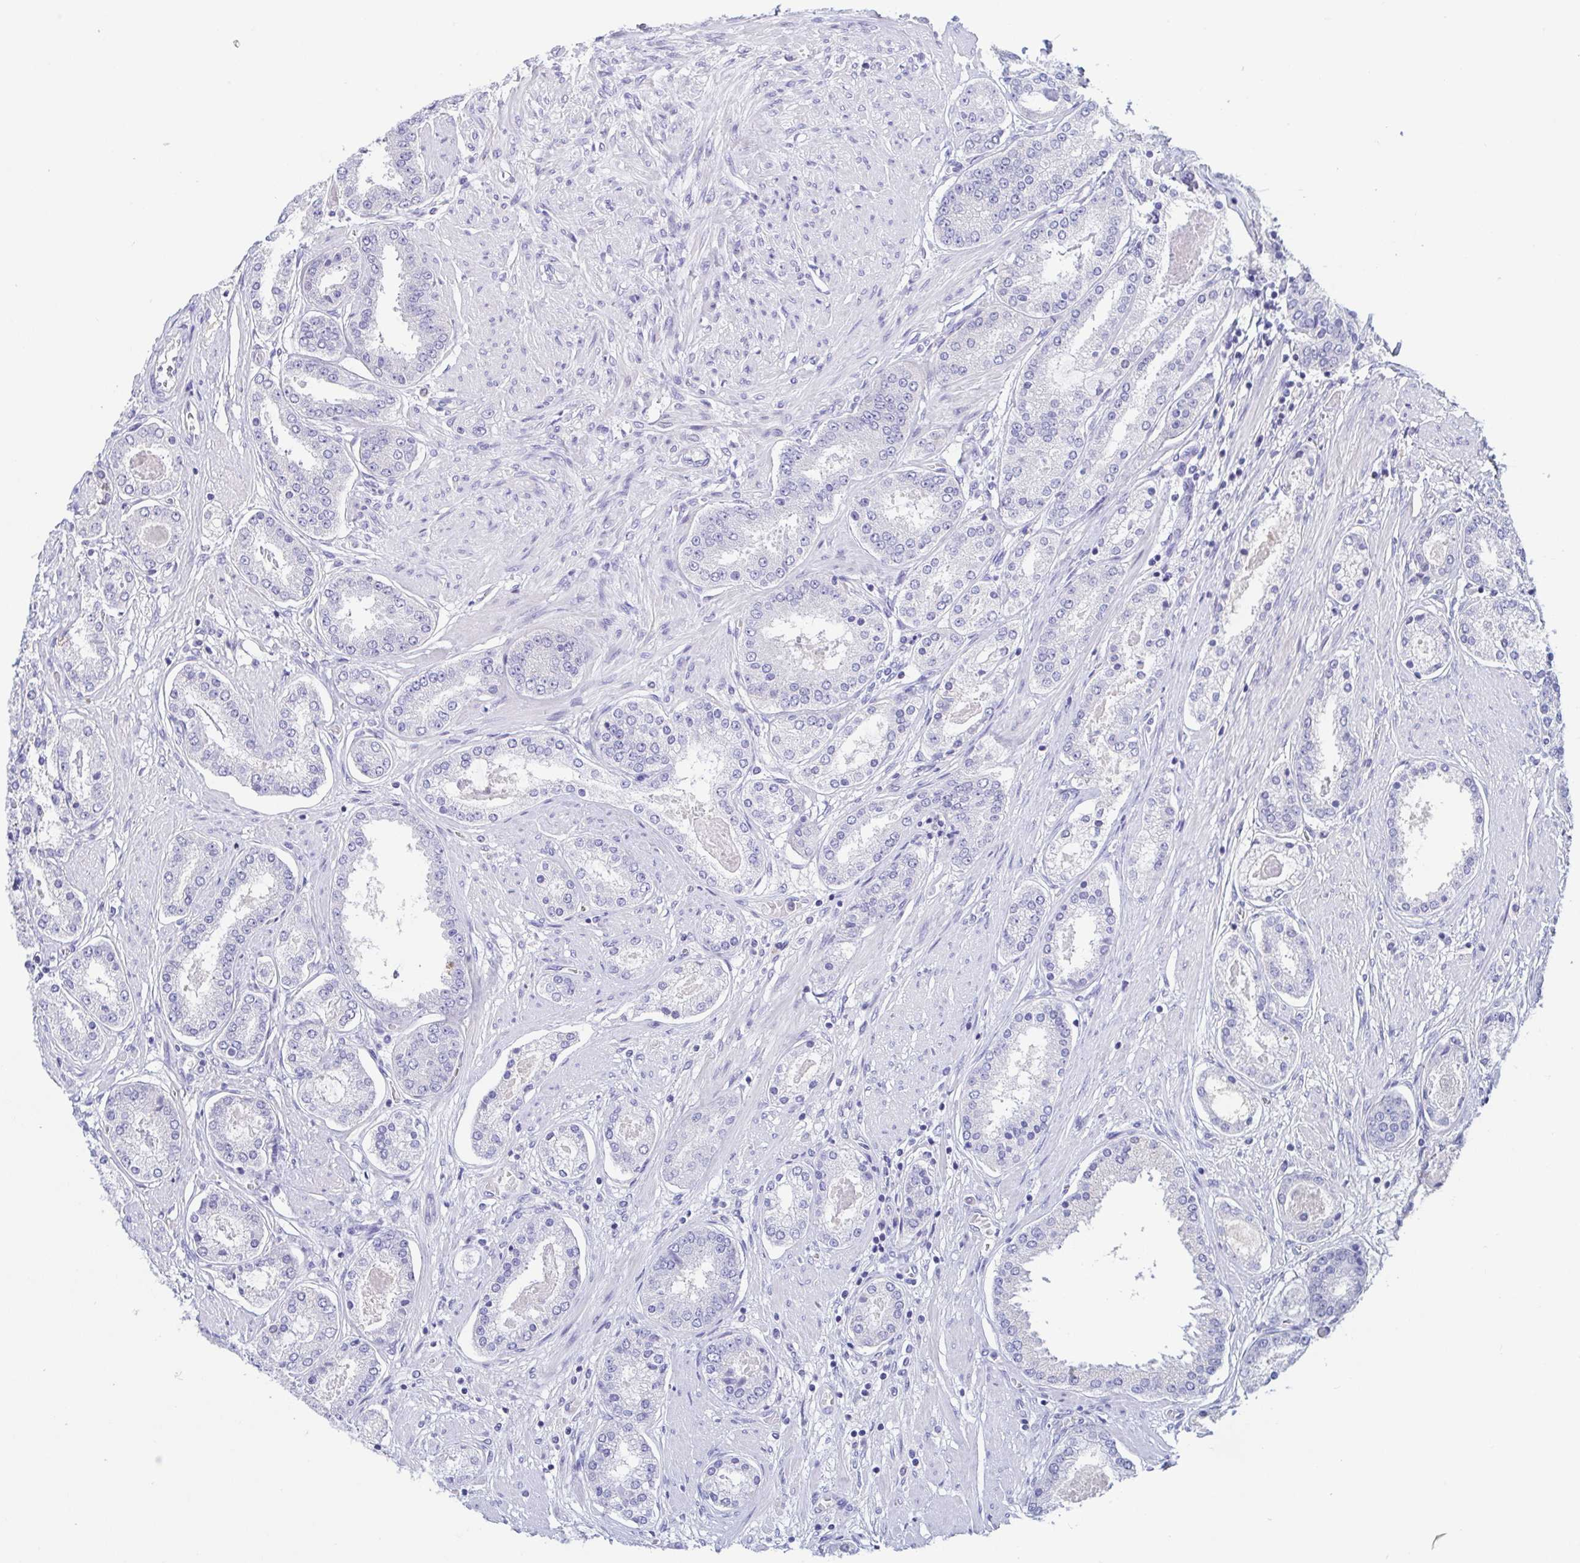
{"staining": {"intensity": "negative", "quantity": "none", "location": "none"}, "tissue": "prostate cancer", "cell_type": "Tumor cells", "image_type": "cancer", "snomed": [{"axis": "morphology", "description": "Adenocarcinoma, High grade"}, {"axis": "topography", "description": "Prostate"}], "caption": "There is no significant positivity in tumor cells of prostate cancer.", "gene": "TREH", "patient": {"sex": "male", "age": 63}}